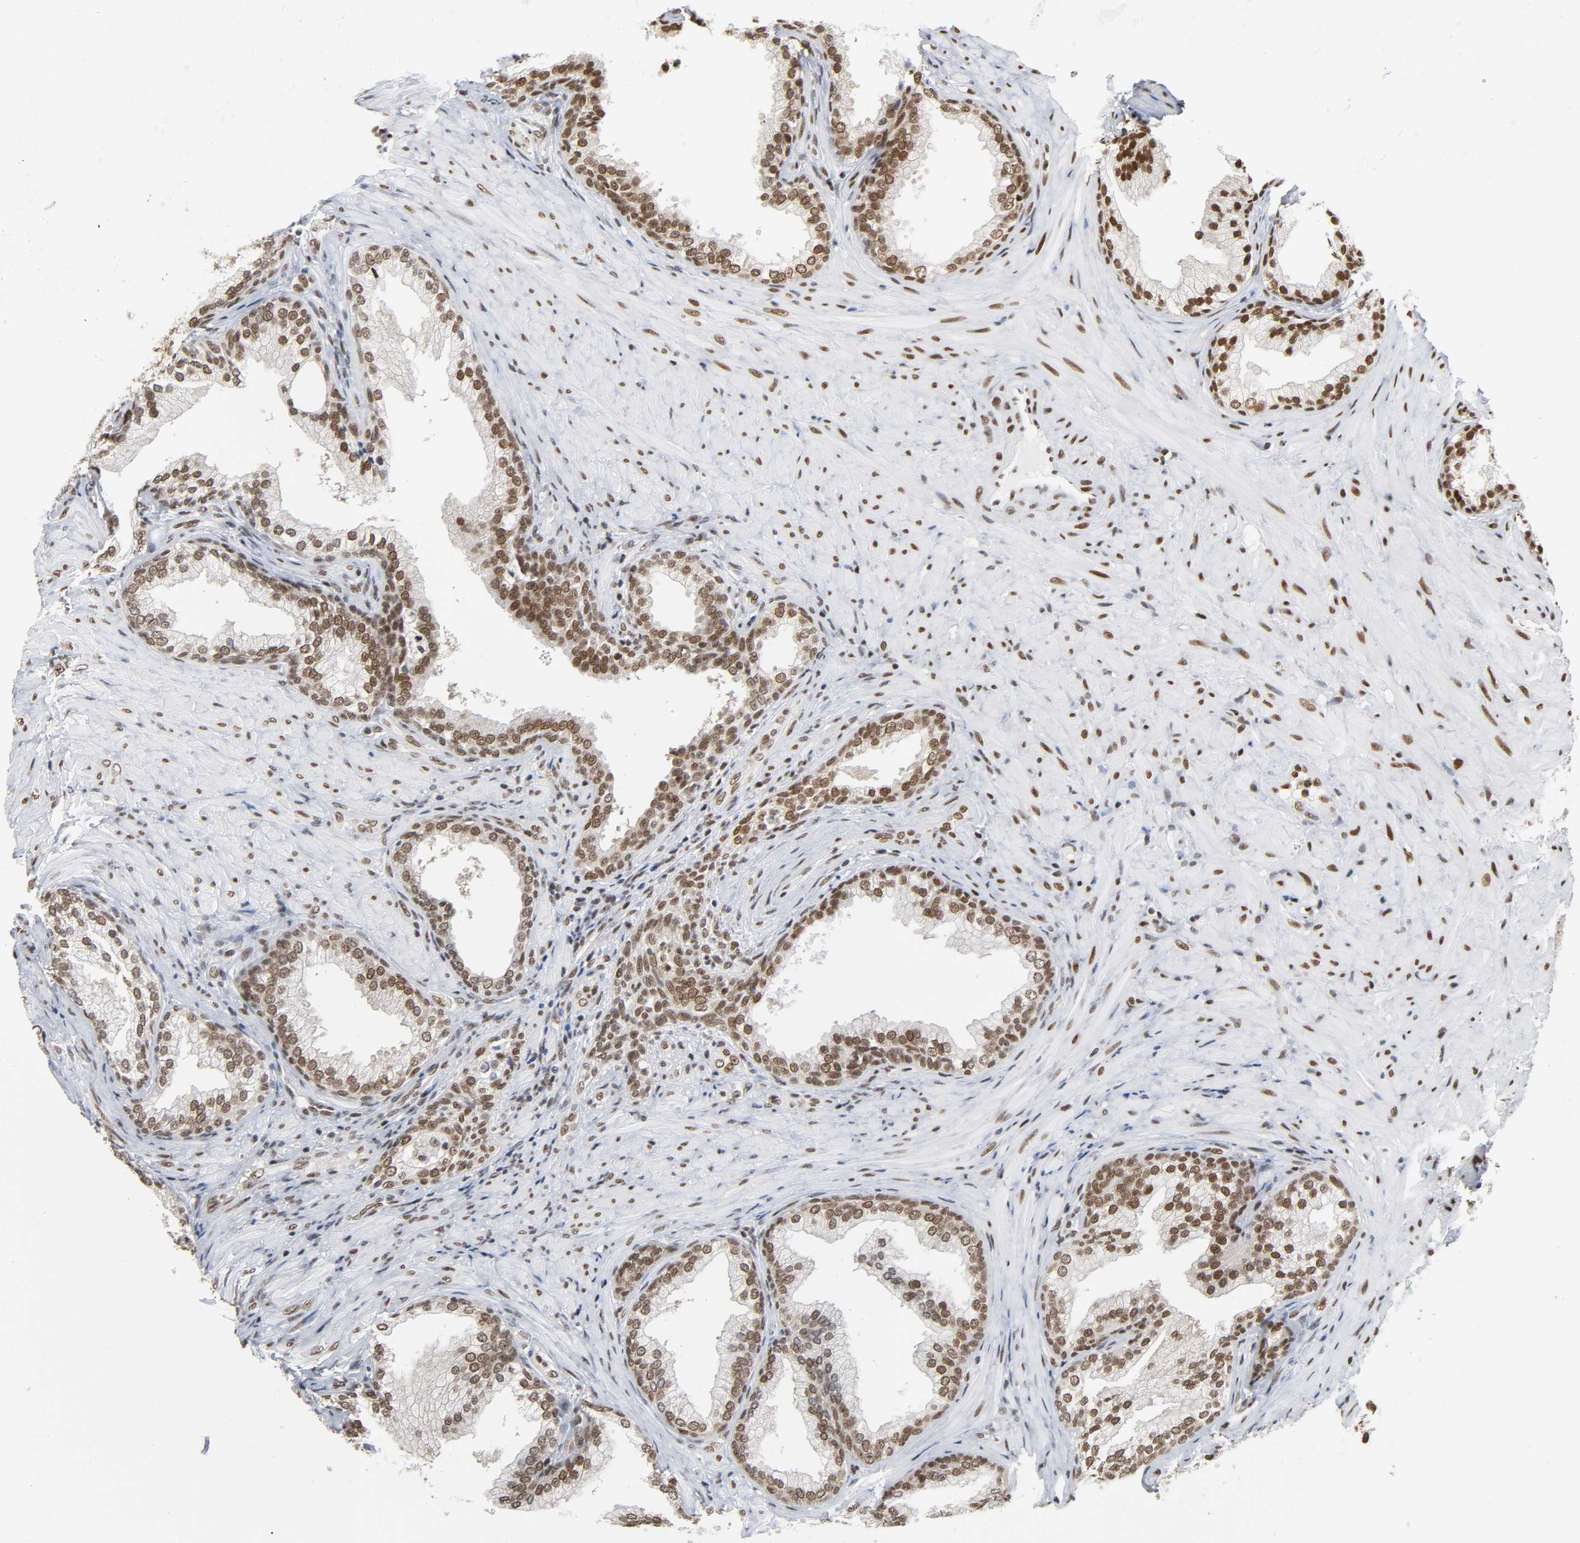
{"staining": {"intensity": "moderate", "quantity": ">75%", "location": "nuclear"}, "tissue": "prostate", "cell_type": "Glandular cells", "image_type": "normal", "snomed": [{"axis": "morphology", "description": "Normal tissue, NOS"}, {"axis": "topography", "description": "Prostate"}], "caption": "Prostate stained with DAB (3,3'-diaminobenzidine) immunohistochemistry (IHC) exhibits medium levels of moderate nuclear positivity in approximately >75% of glandular cells.", "gene": "SUMO1", "patient": {"sex": "male", "age": 76}}